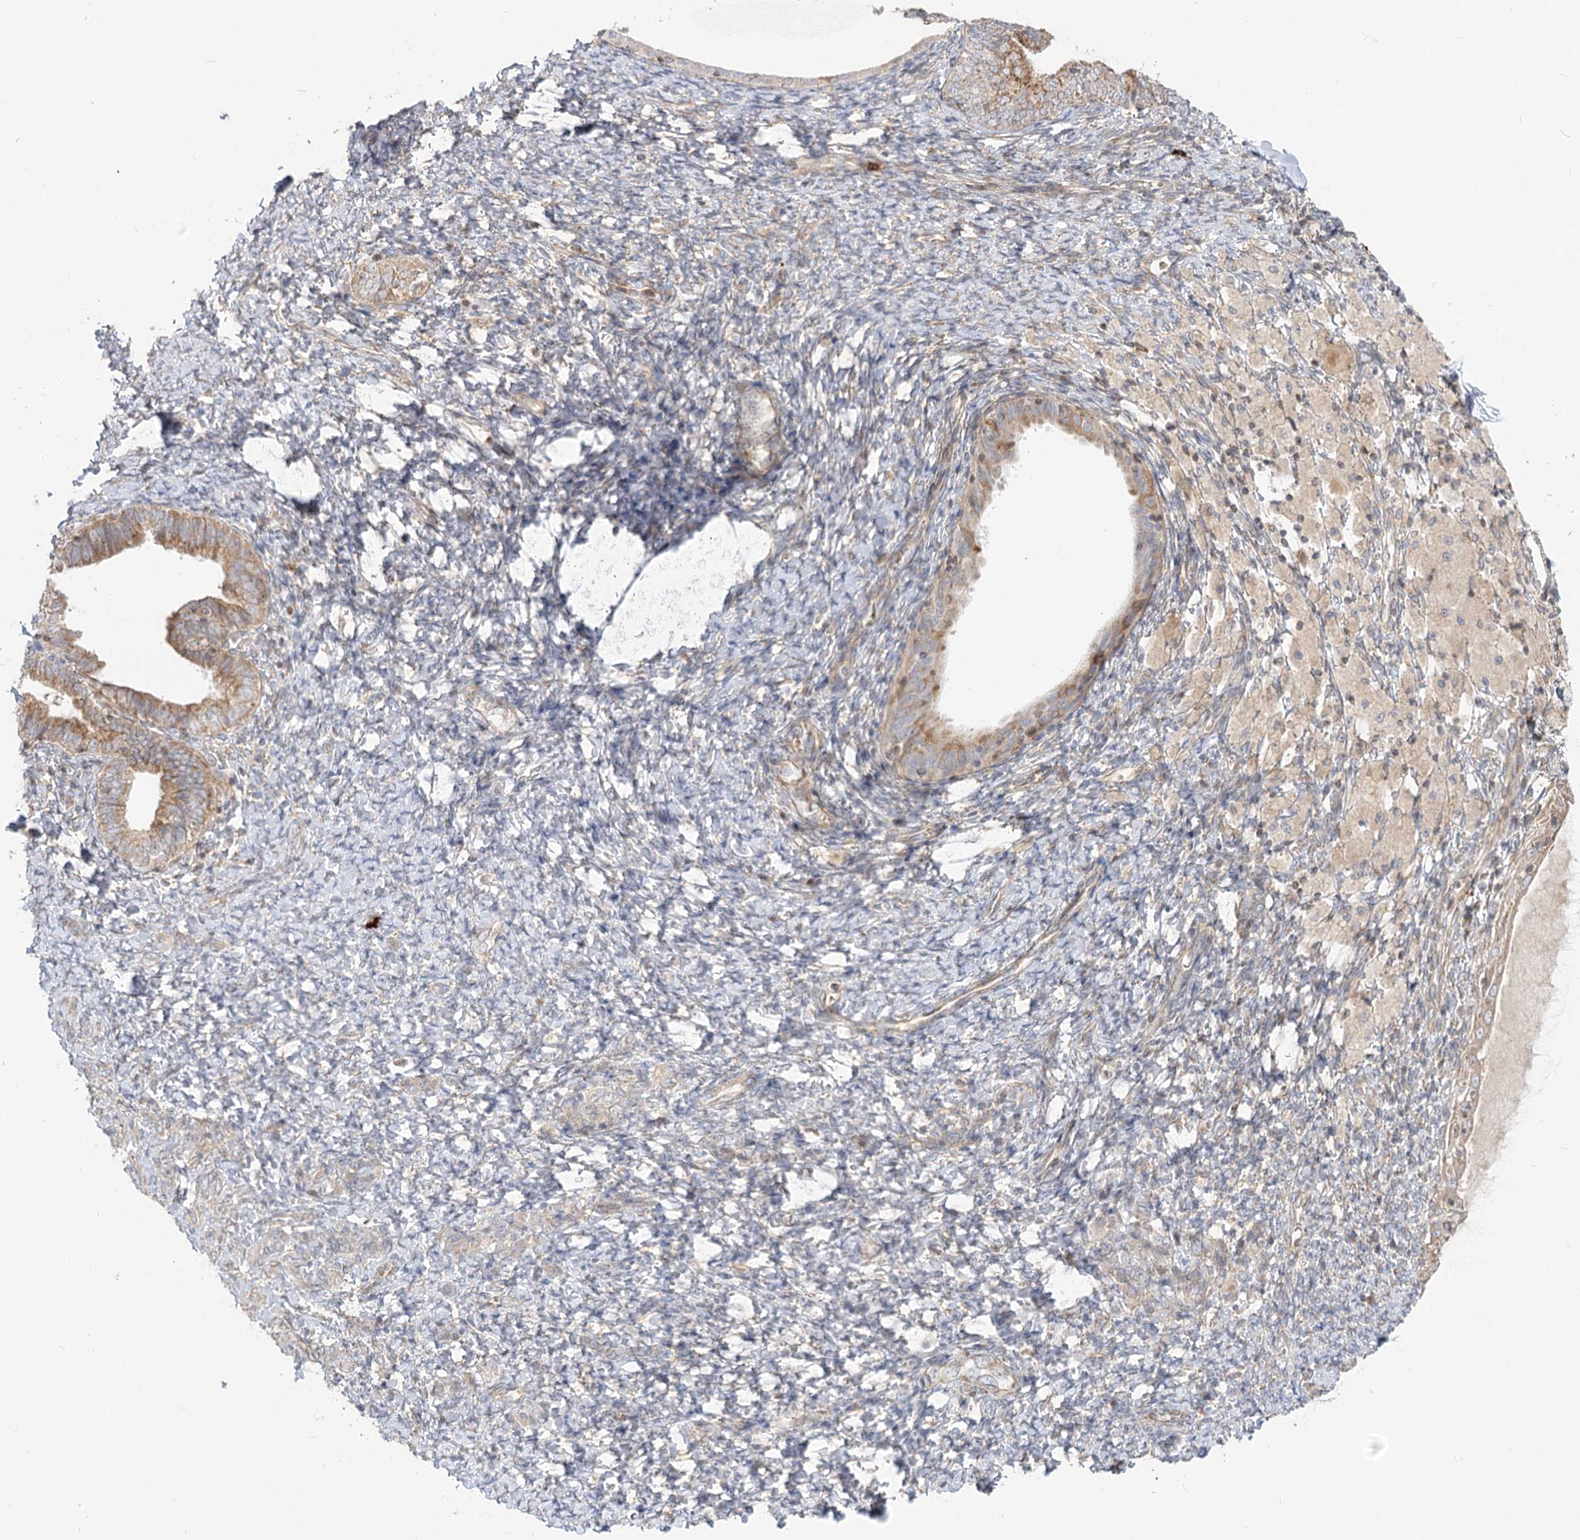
{"staining": {"intensity": "negative", "quantity": "none", "location": "none"}, "tissue": "endometrium", "cell_type": "Cells in endometrial stroma", "image_type": "normal", "snomed": [{"axis": "morphology", "description": "Normal tissue, NOS"}, {"axis": "topography", "description": "Endometrium"}], "caption": "Immunohistochemical staining of benign endometrium shows no significant expression in cells in endometrial stroma.", "gene": "MTMR3", "patient": {"sex": "female", "age": 72}}